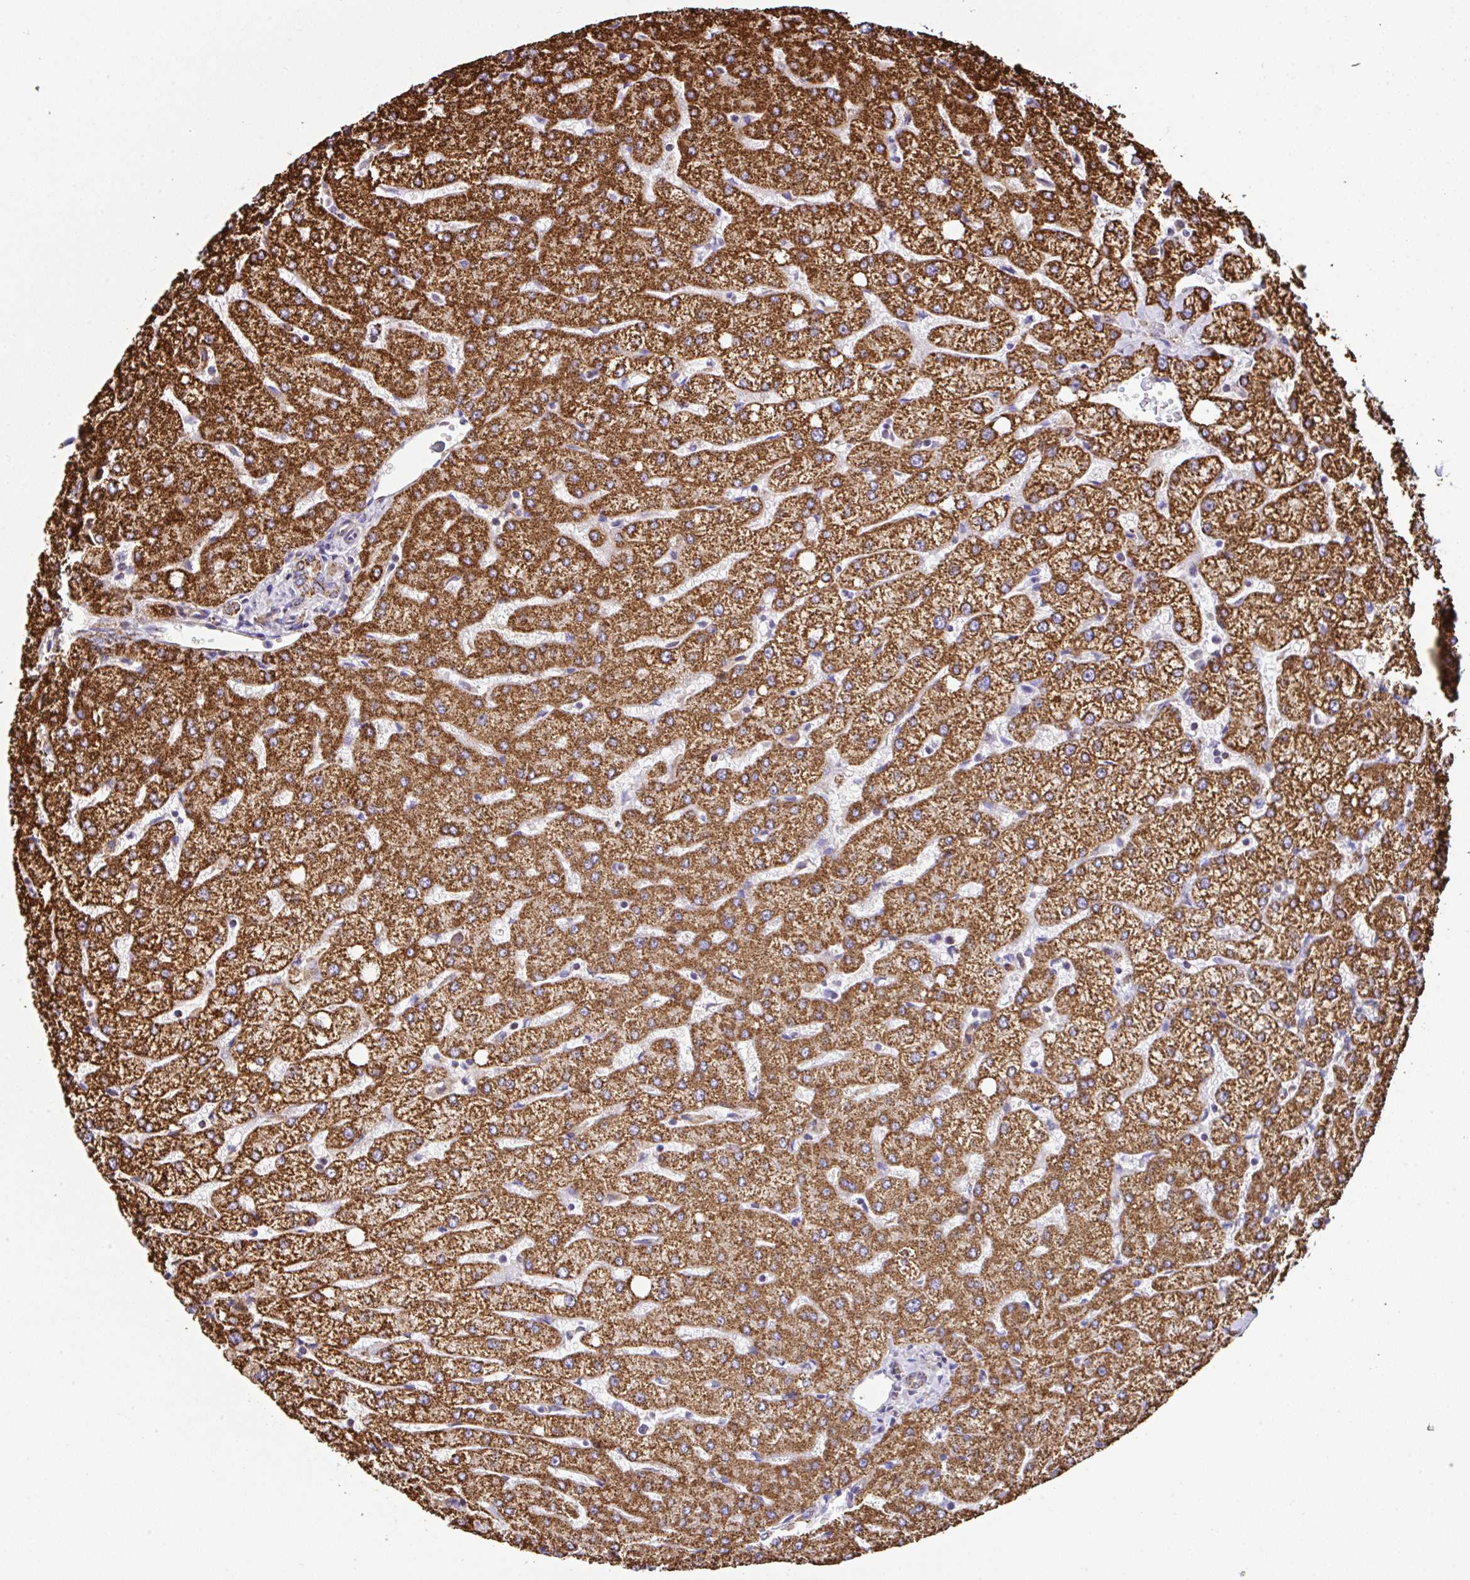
{"staining": {"intensity": "moderate", "quantity": ">75%", "location": "cytoplasmic/membranous"}, "tissue": "liver", "cell_type": "Cholangiocytes", "image_type": "normal", "snomed": [{"axis": "morphology", "description": "Normal tissue, NOS"}, {"axis": "topography", "description": "Liver"}], "caption": "Immunohistochemistry (IHC) staining of unremarkable liver, which exhibits medium levels of moderate cytoplasmic/membranous staining in about >75% of cholangiocytes indicating moderate cytoplasmic/membranous protein staining. The staining was performed using DAB (brown) for protein detection and nuclei were counterstained in hematoxylin (blue).", "gene": "ANKRD33B", "patient": {"sex": "female", "age": 54}}